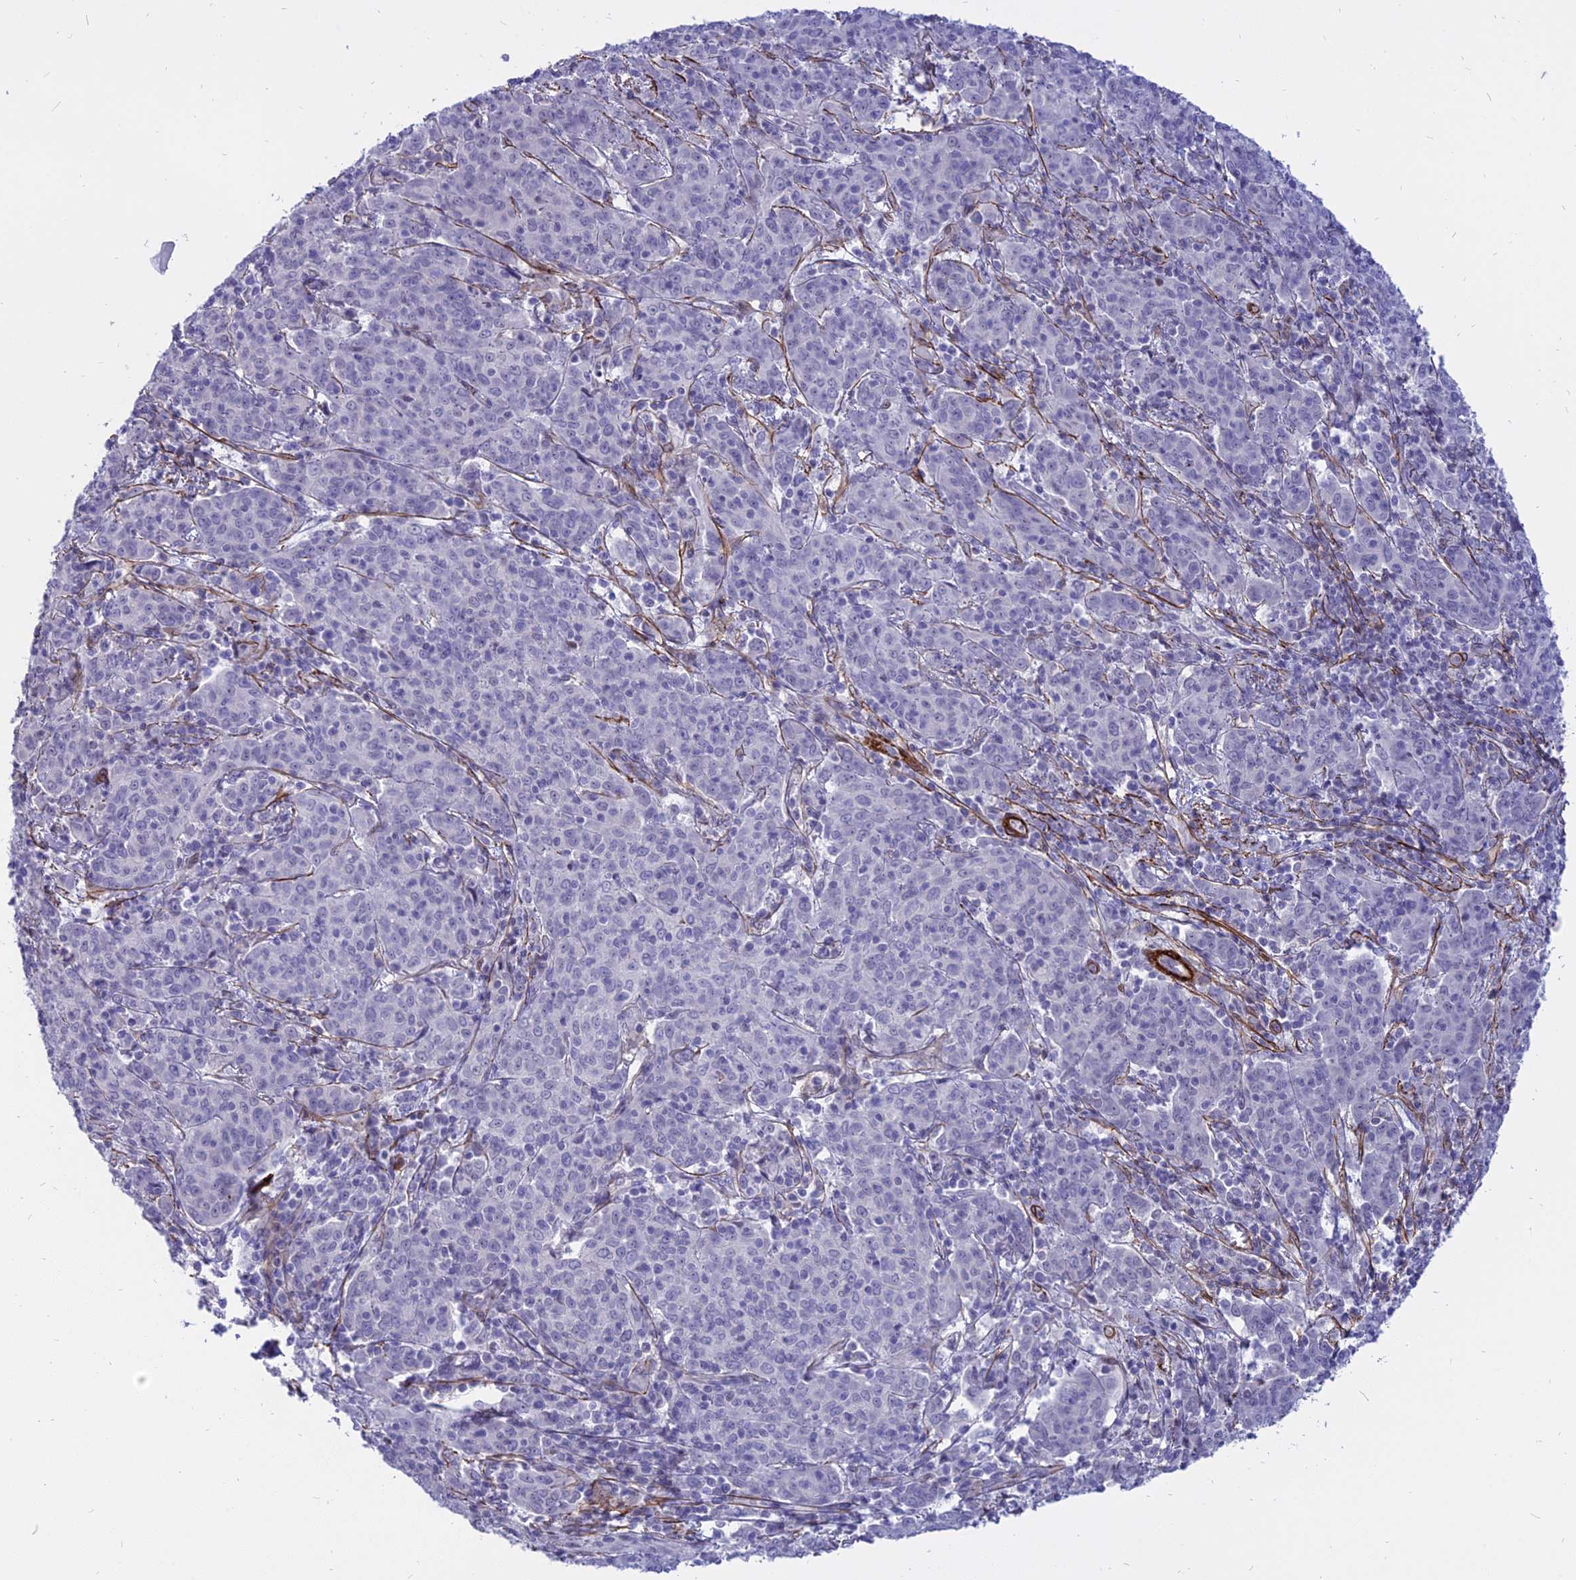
{"staining": {"intensity": "negative", "quantity": "none", "location": "none"}, "tissue": "cervical cancer", "cell_type": "Tumor cells", "image_type": "cancer", "snomed": [{"axis": "morphology", "description": "Squamous cell carcinoma, NOS"}, {"axis": "topography", "description": "Cervix"}], "caption": "Tumor cells show no significant positivity in cervical squamous cell carcinoma. (Immunohistochemistry (ihc), brightfield microscopy, high magnification).", "gene": "CENPV", "patient": {"sex": "female", "age": 67}}